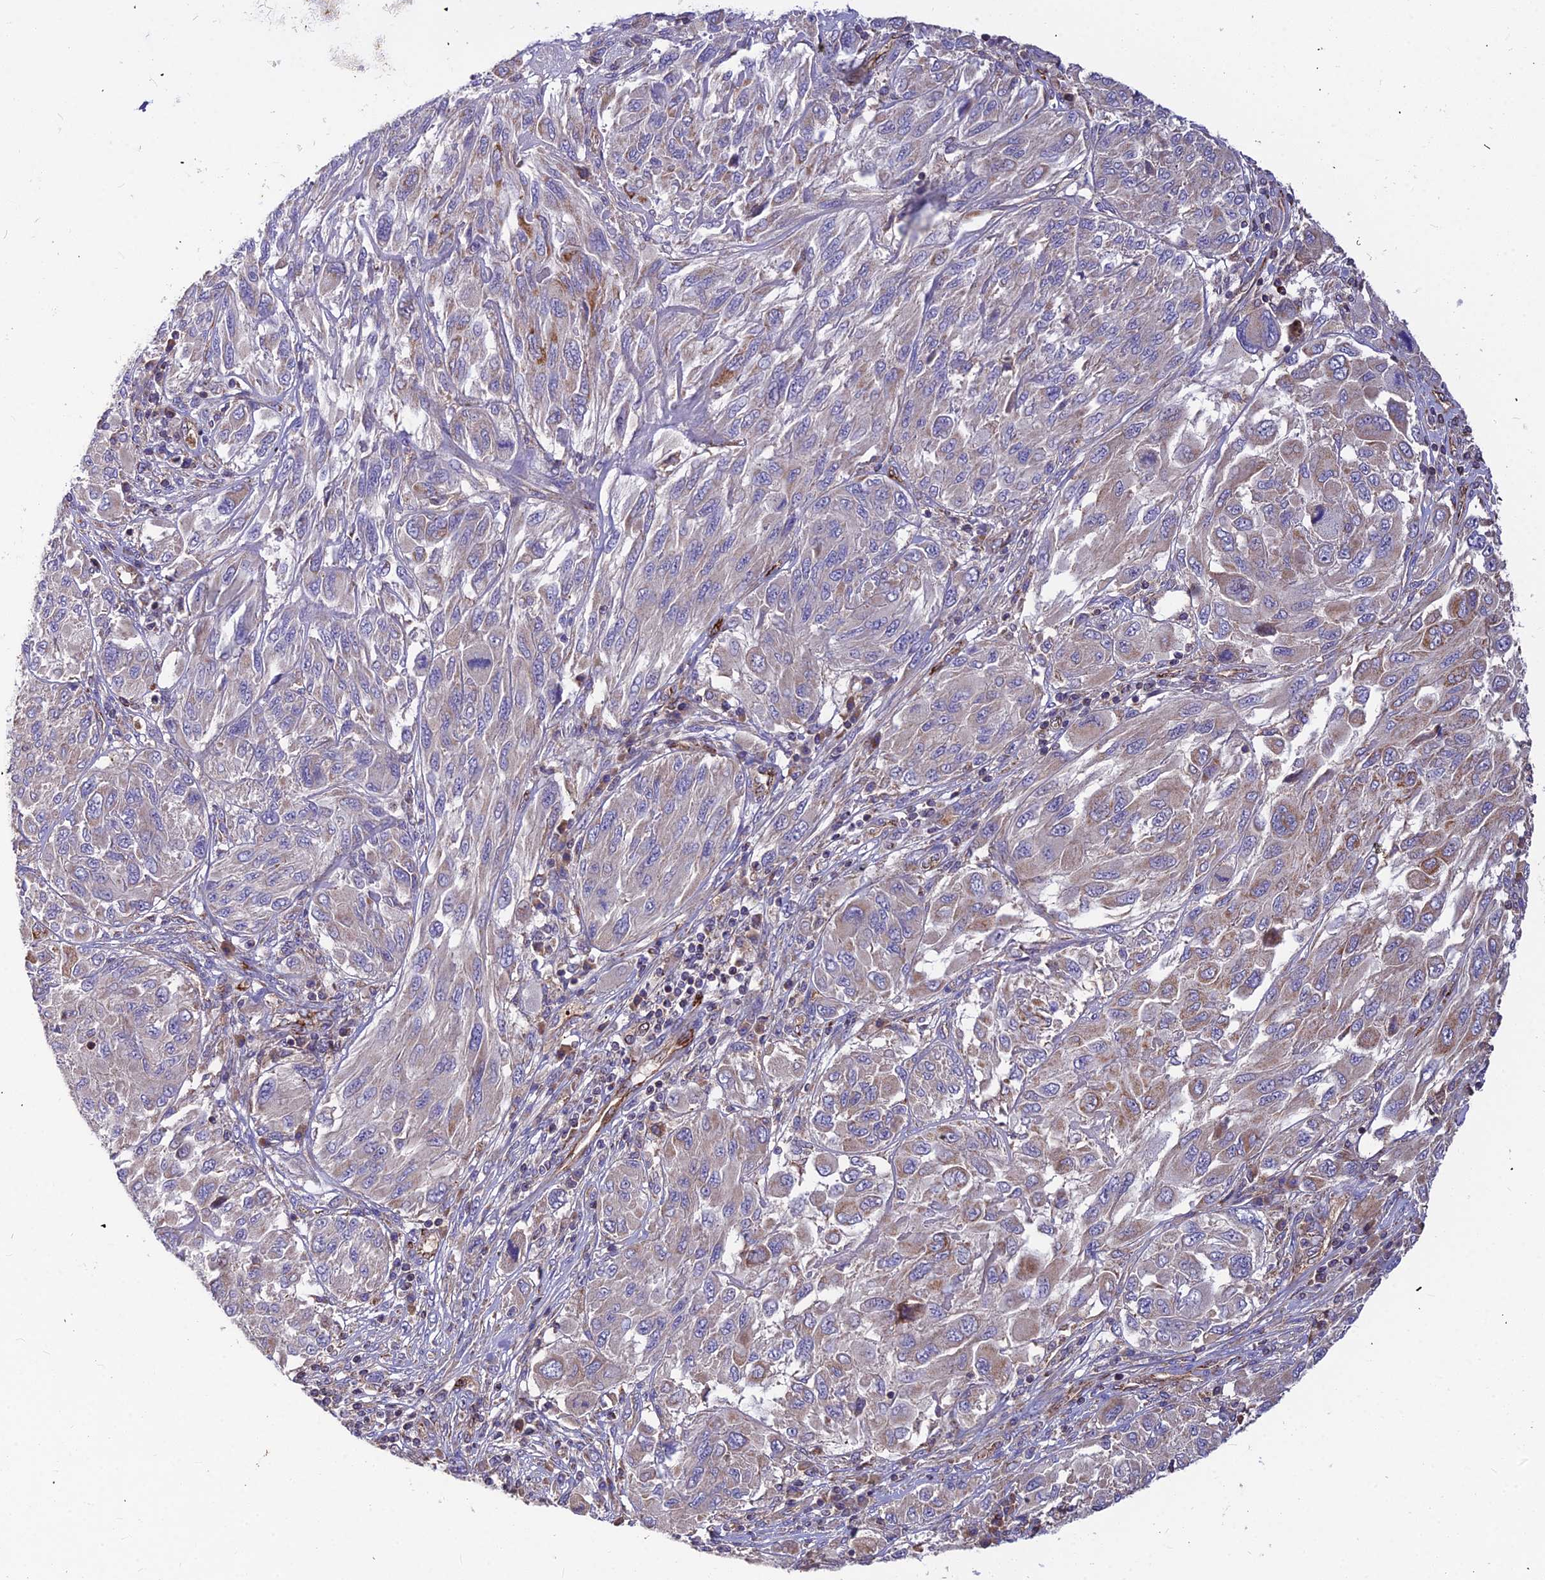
{"staining": {"intensity": "weak", "quantity": "<25%", "location": "cytoplasmic/membranous"}, "tissue": "melanoma", "cell_type": "Tumor cells", "image_type": "cancer", "snomed": [{"axis": "morphology", "description": "Malignant melanoma, NOS"}, {"axis": "topography", "description": "Skin"}], "caption": "Immunohistochemistry micrograph of melanoma stained for a protein (brown), which shows no positivity in tumor cells. Brightfield microscopy of immunohistochemistry (IHC) stained with DAB (brown) and hematoxylin (blue), captured at high magnification.", "gene": "ASPHD1", "patient": {"sex": "female", "age": 91}}